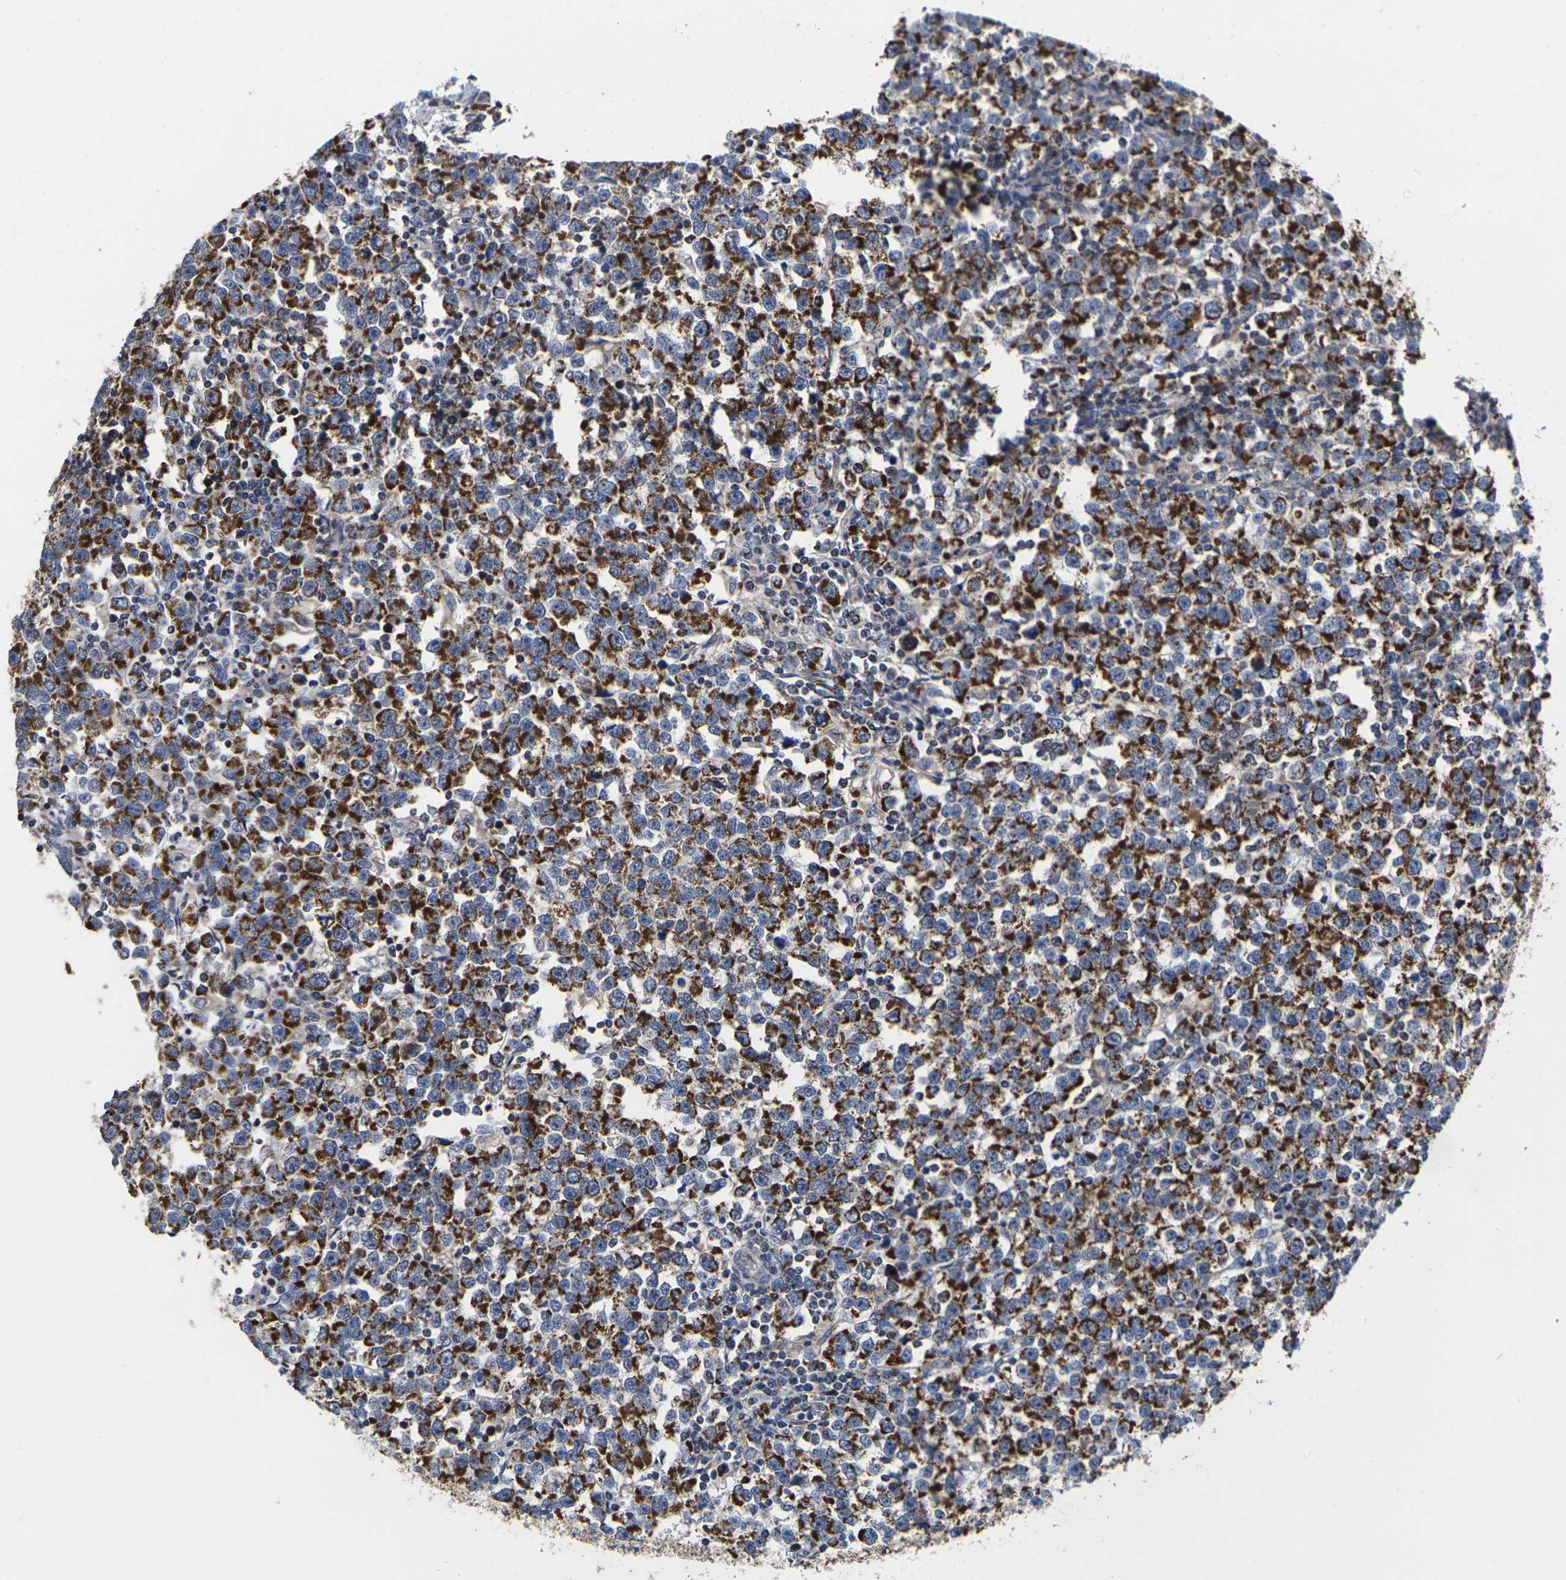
{"staining": {"intensity": "strong", "quantity": ">75%", "location": "cytoplasmic/membranous"}, "tissue": "testis cancer", "cell_type": "Tumor cells", "image_type": "cancer", "snomed": [{"axis": "morphology", "description": "Seminoma, NOS"}, {"axis": "topography", "description": "Testis"}], "caption": "Testis seminoma tissue displays strong cytoplasmic/membranous expression in about >75% of tumor cells", "gene": "P2RY11", "patient": {"sex": "male", "age": 43}}